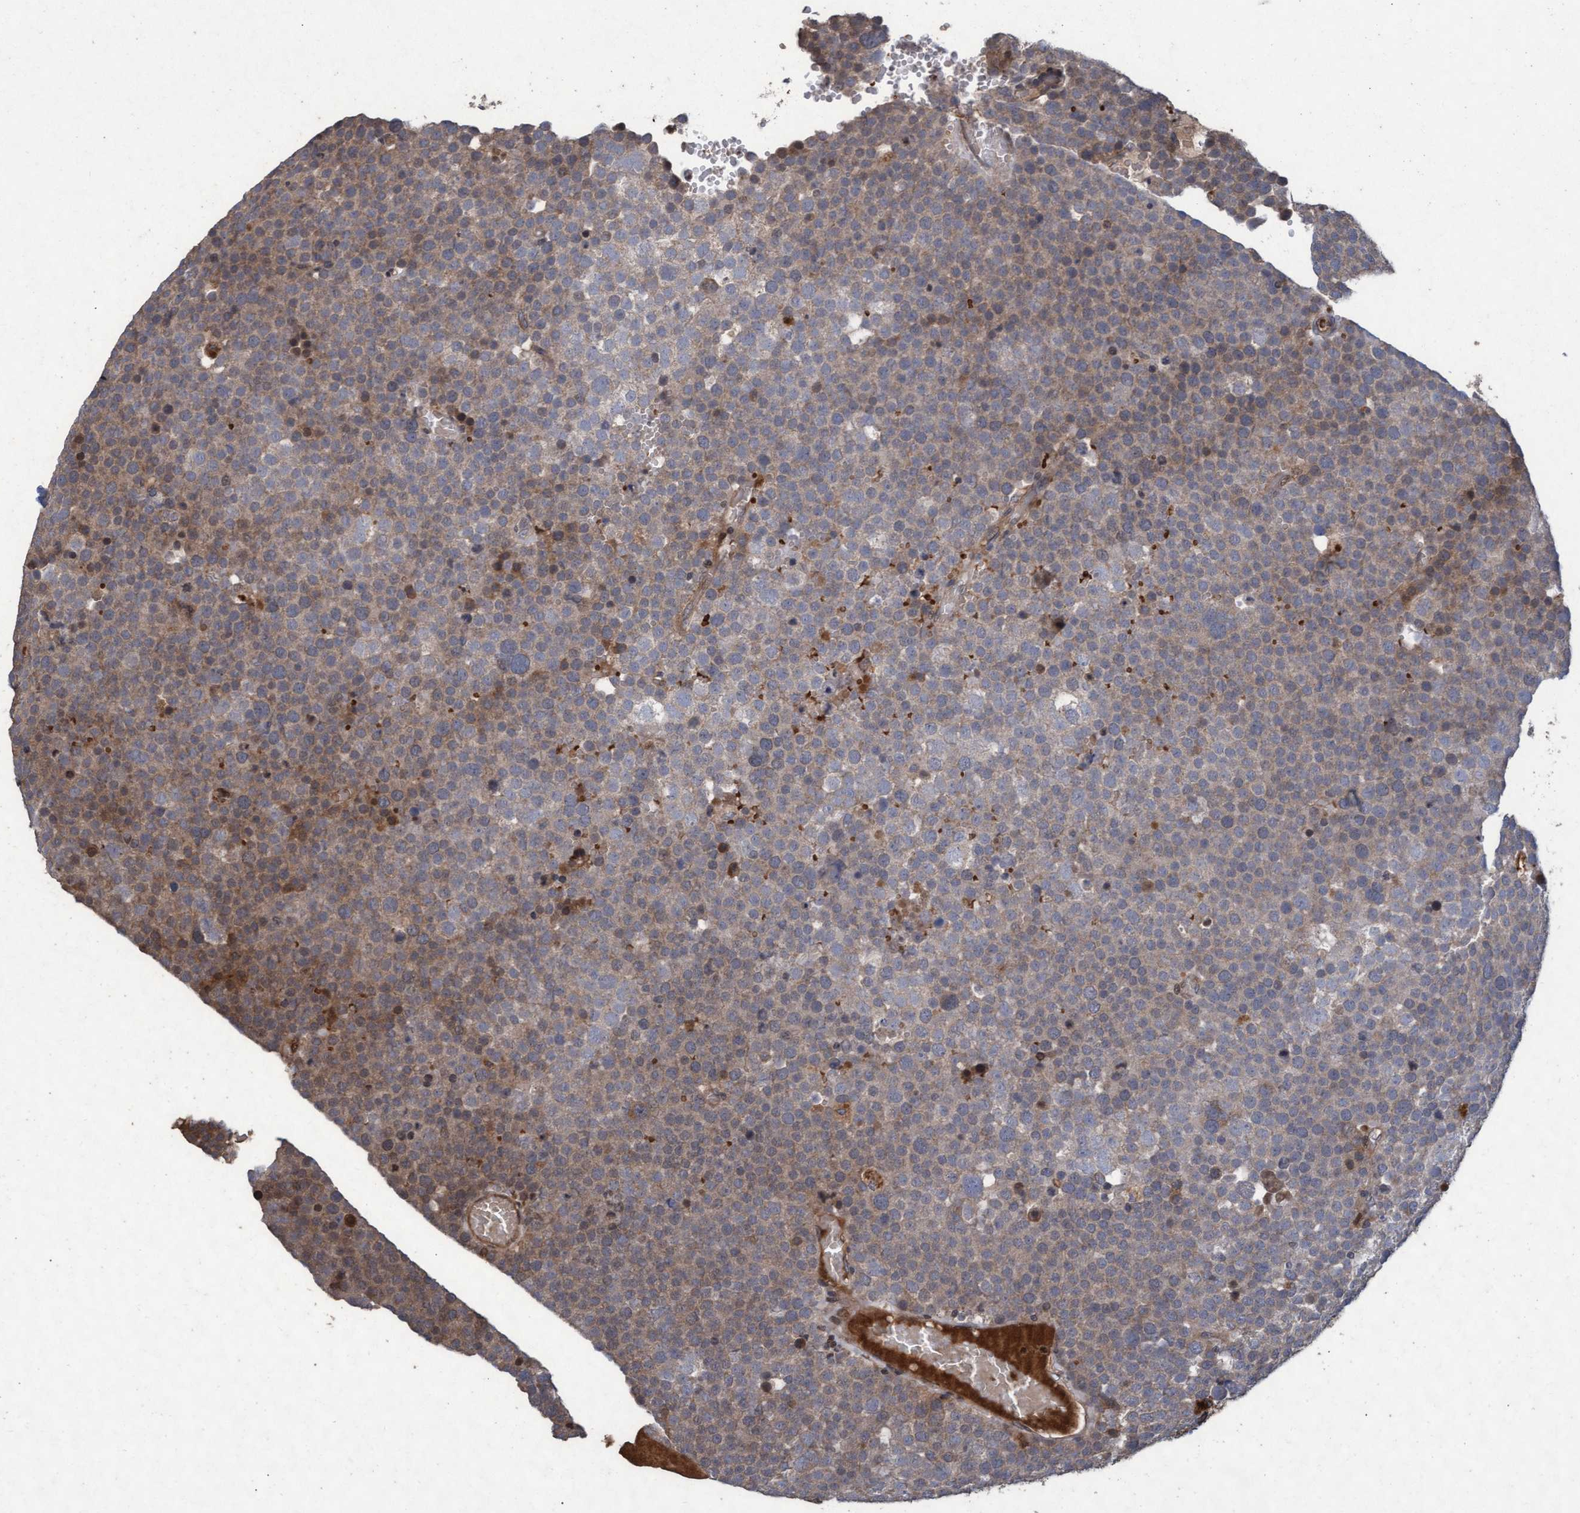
{"staining": {"intensity": "moderate", "quantity": "25%-75%", "location": "cytoplasmic/membranous"}, "tissue": "testis cancer", "cell_type": "Tumor cells", "image_type": "cancer", "snomed": [{"axis": "morphology", "description": "Seminoma, NOS"}, {"axis": "topography", "description": "Testis"}], "caption": "Testis seminoma tissue reveals moderate cytoplasmic/membranous expression in approximately 25%-75% of tumor cells, visualized by immunohistochemistry. Immunohistochemistry stains the protein of interest in brown and the nuclei are stained blue.", "gene": "KCNC2", "patient": {"sex": "male", "age": 71}}